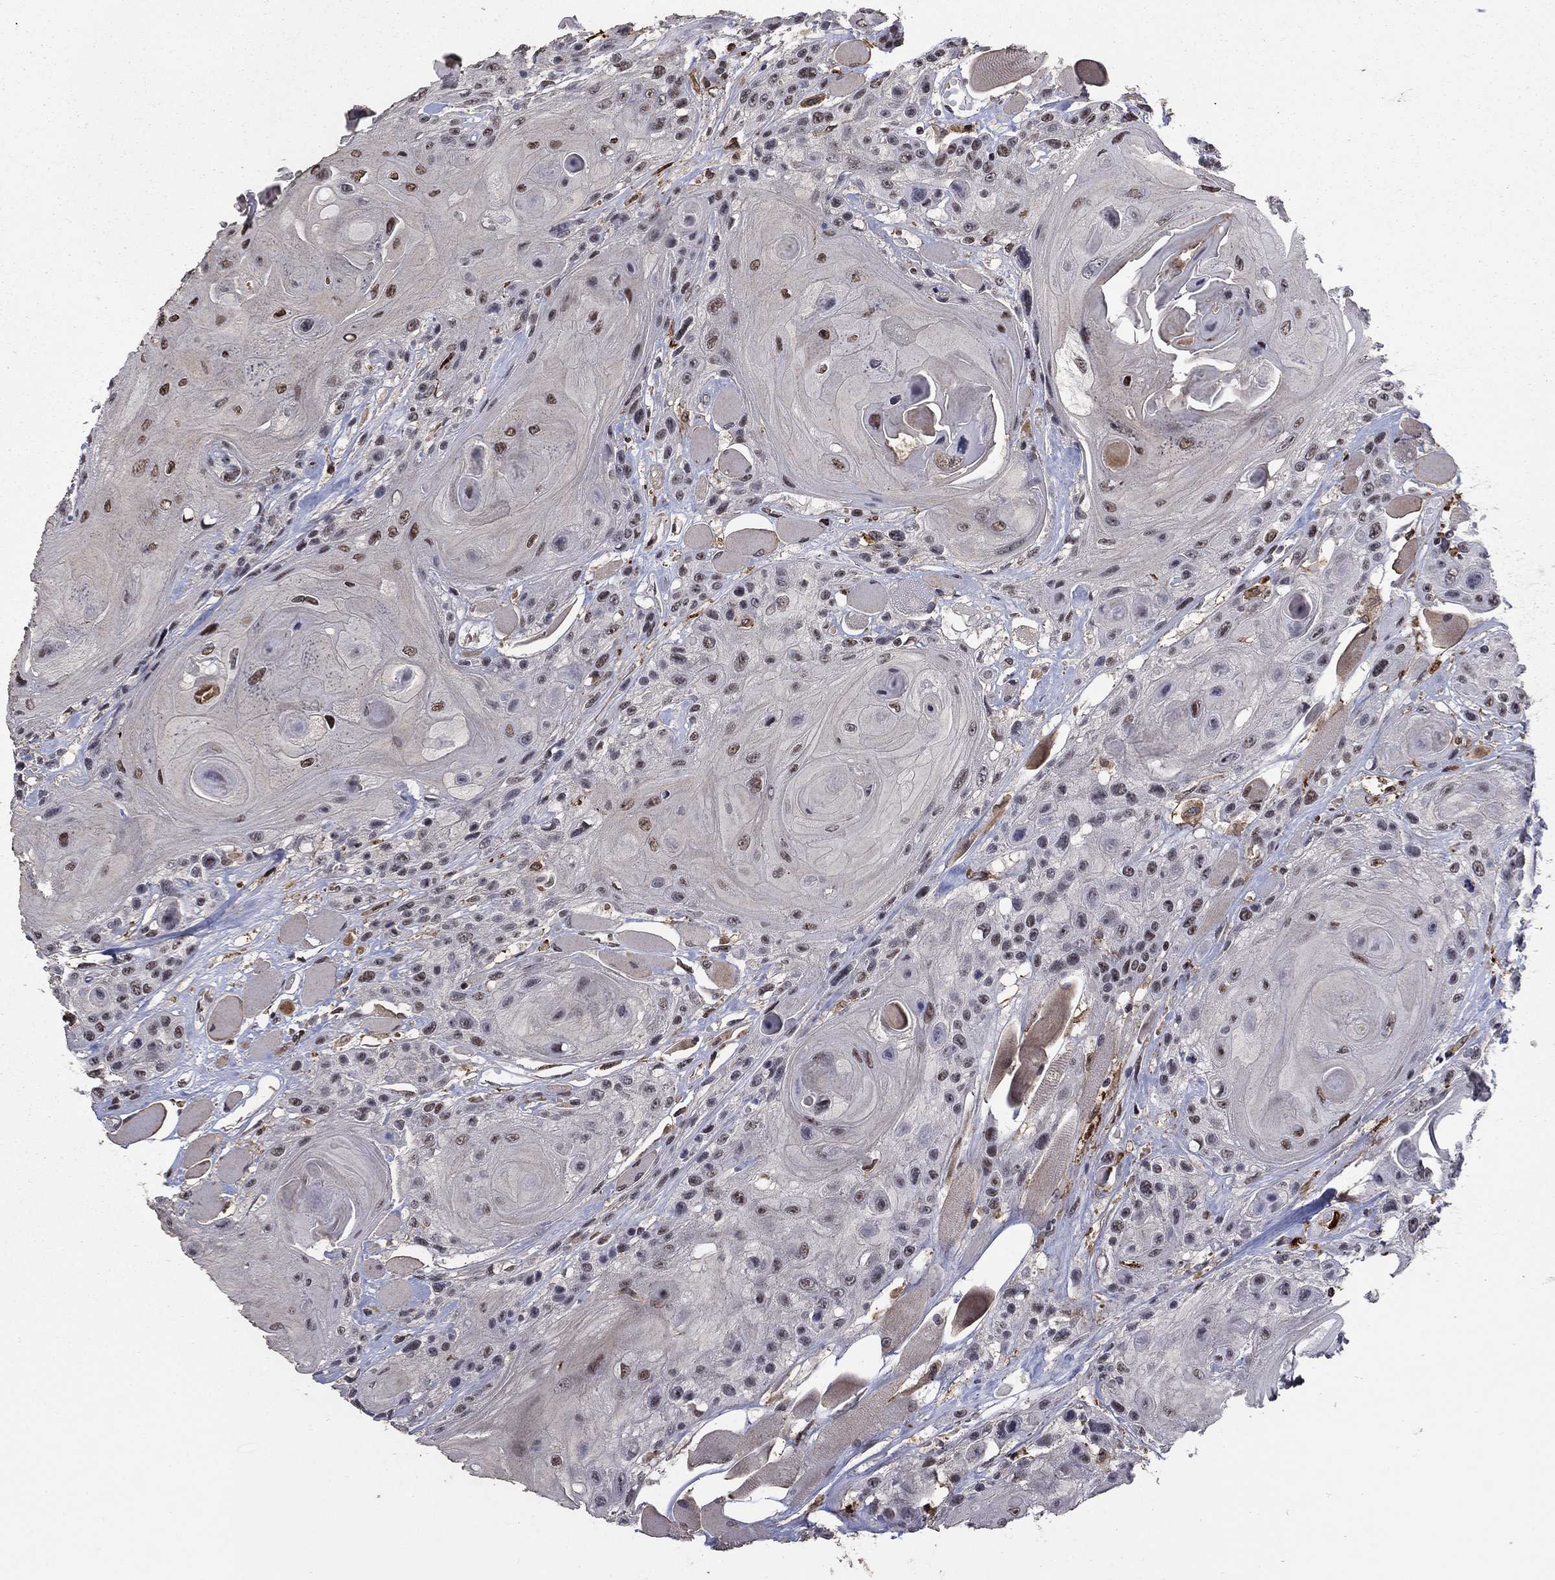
{"staining": {"intensity": "moderate", "quantity": "<25%", "location": "nuclear"}, "tissue": "head and neck cancer", "cell_type": "Tumor cells", "image_type": "cancer", "snomed": [{"axis": "morphology", "description": "Squamous cell carcinoma, NOS"}, {"axis": "topography", "description": "Head-Neck"}], "caption": "IHC of head and neck squamous cell carcinoma shows low levels of moderate nuclear positivity in about <25% of tumor cells.", "gene": "GRIA3", "patient": {"sex": "female", "age": 59}}